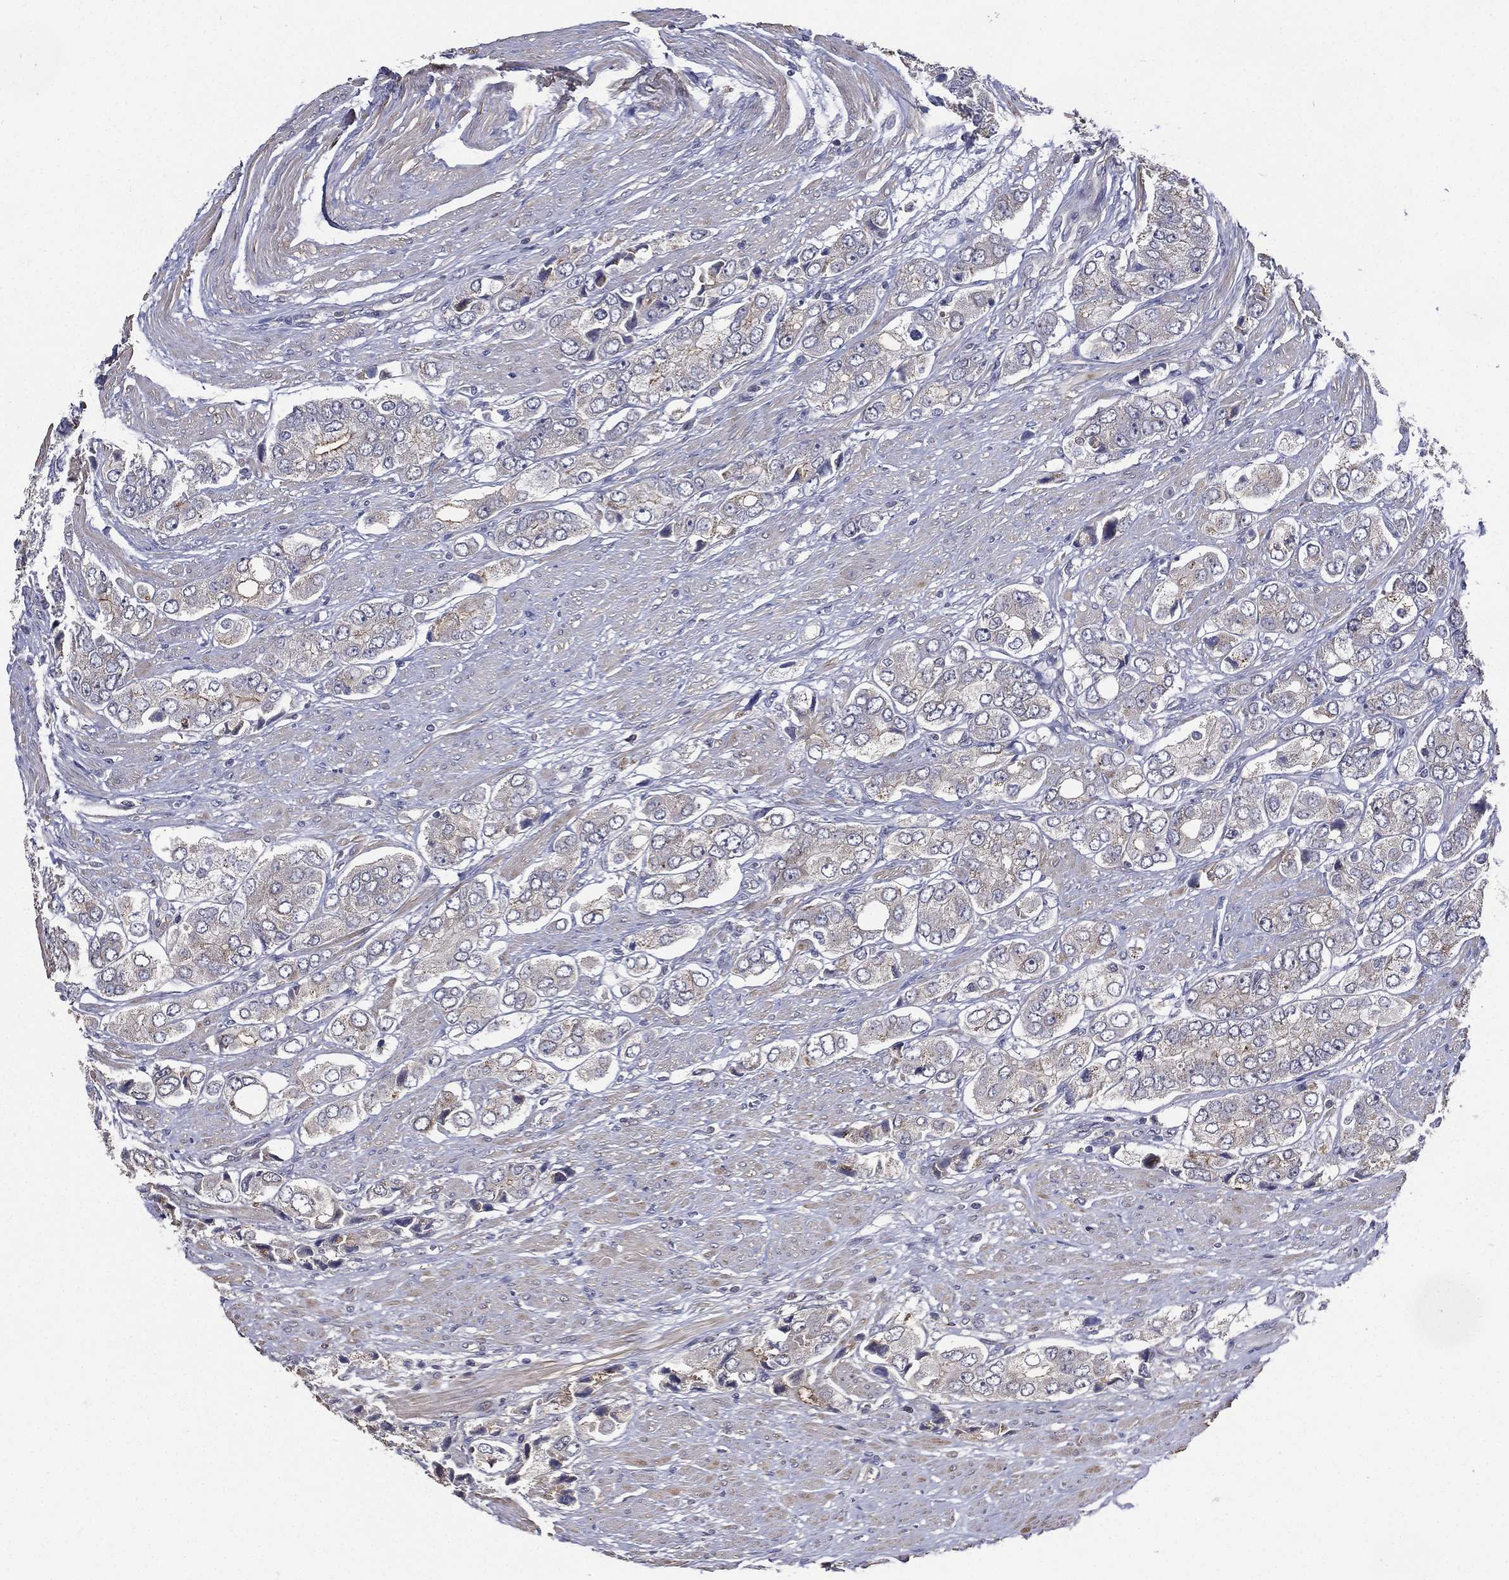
{"staining": {"intensity": "negative", "quantity": "none", "location": "none"}, "tissue": "prostate cancer", "cell_type": "Tumor cells", "image_type": "cancer", "snomed": [{"axis": "morphology", "description": "Adenocarcinoma, Low grade"}, {"axis": "topography", "description": "Prostate"}], "caption": "Tumor cells are negative for brown protein staining in low-grade adenocarcinoma (prostate).", "gene": "SERPINB2", "patient": {"sex": "male", "age": 69}}